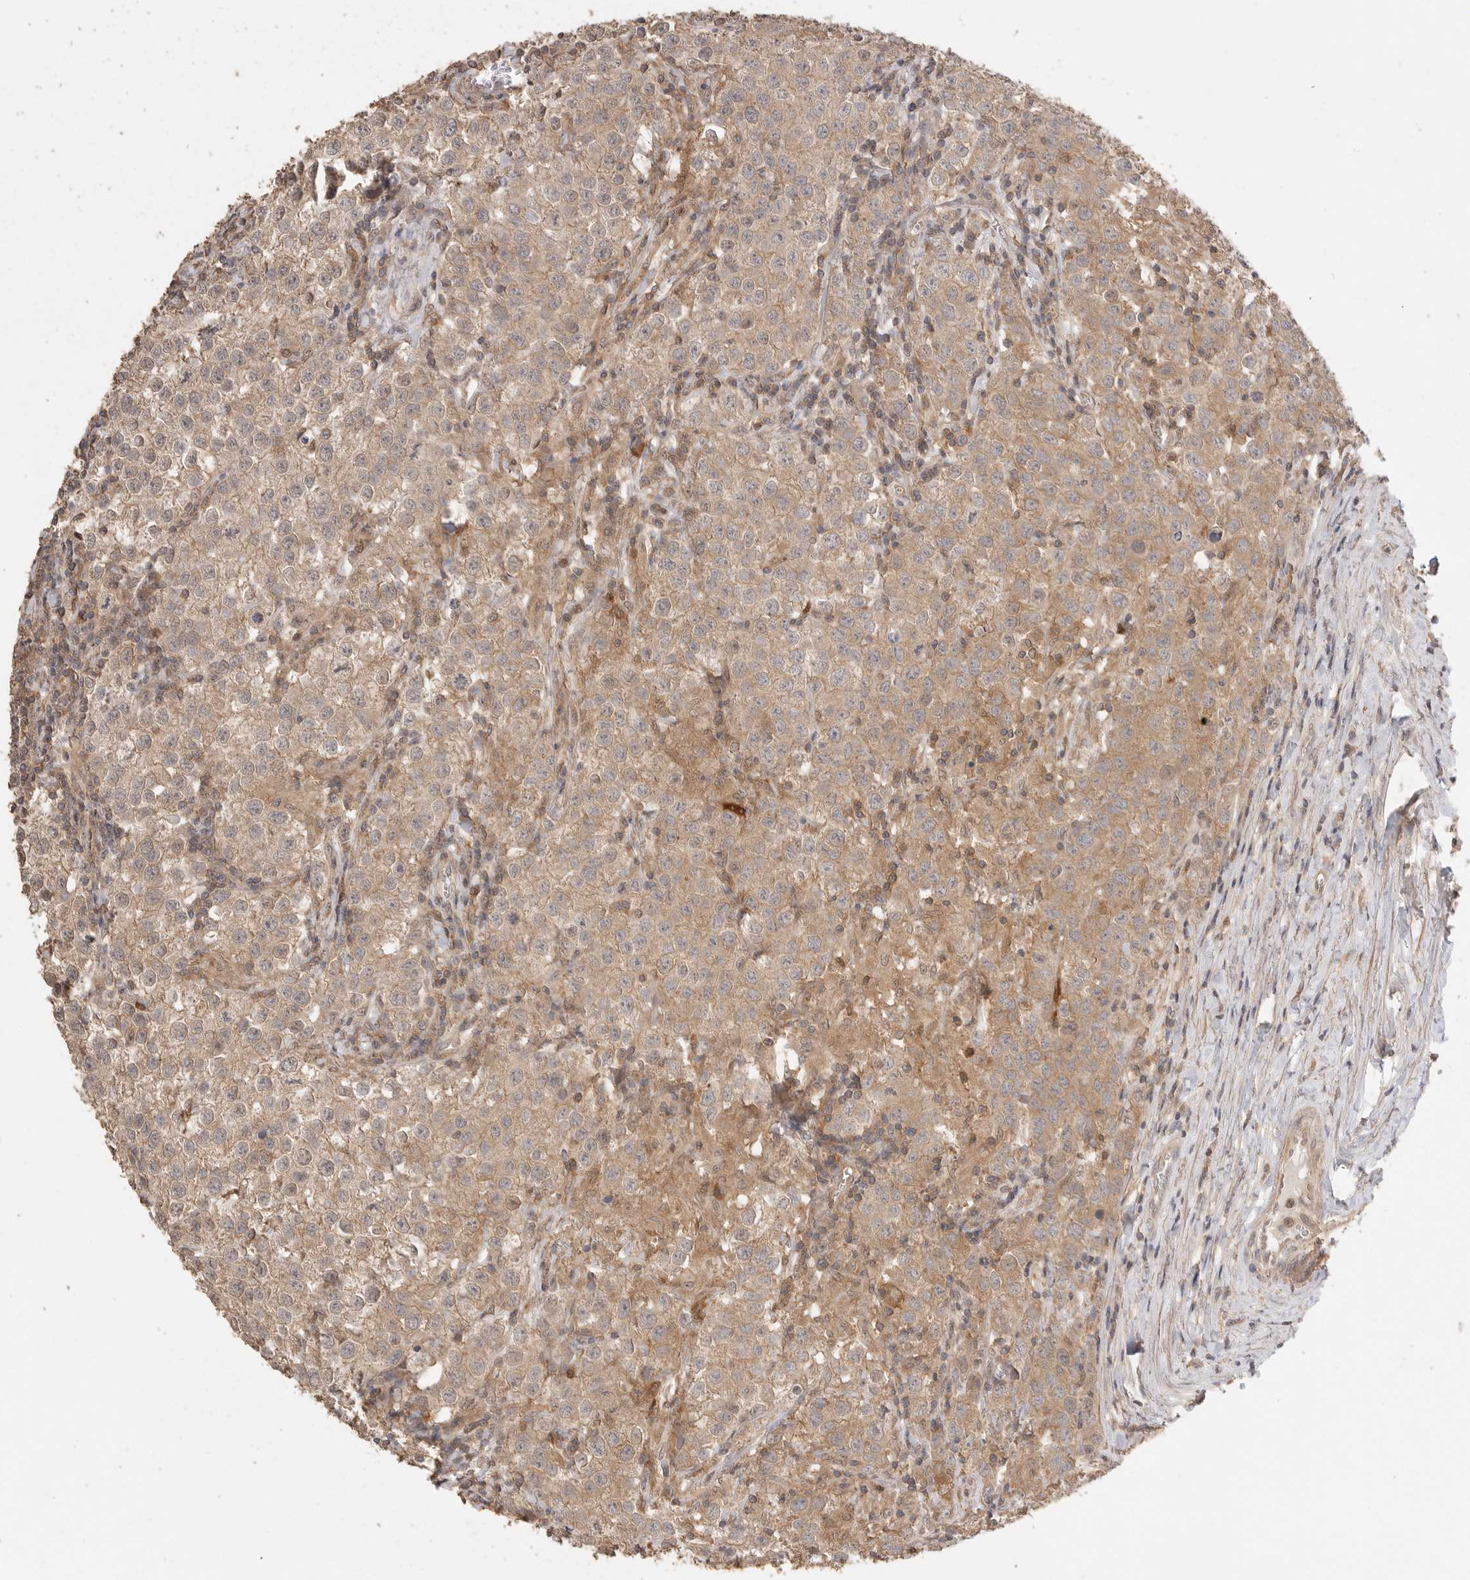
{"staining": {"intensity": "moderate", "quantity": ">75%", "location": "cytoplasmic/membranous"}, "tissue": "testis cancer", "cell_type": "Tumor cells", "image_type": "cancer", "snomed": [{"axis": "morphology", "description": "Seminoma, NOS"}, {"axis": "morphology", "description": "Carcinoma, Embryonal, NOS"}, {"axis": "topography", "description": "Testis"}], "caption": "The histopathology image demonstrates a brown stain indicating the presence of a protein in the cytoplasmic/membranous of tumor cells in embryonal carcinoma (testis).", "gene": "MAP2K1", "patient": {"sex": "male", "age": 43}}